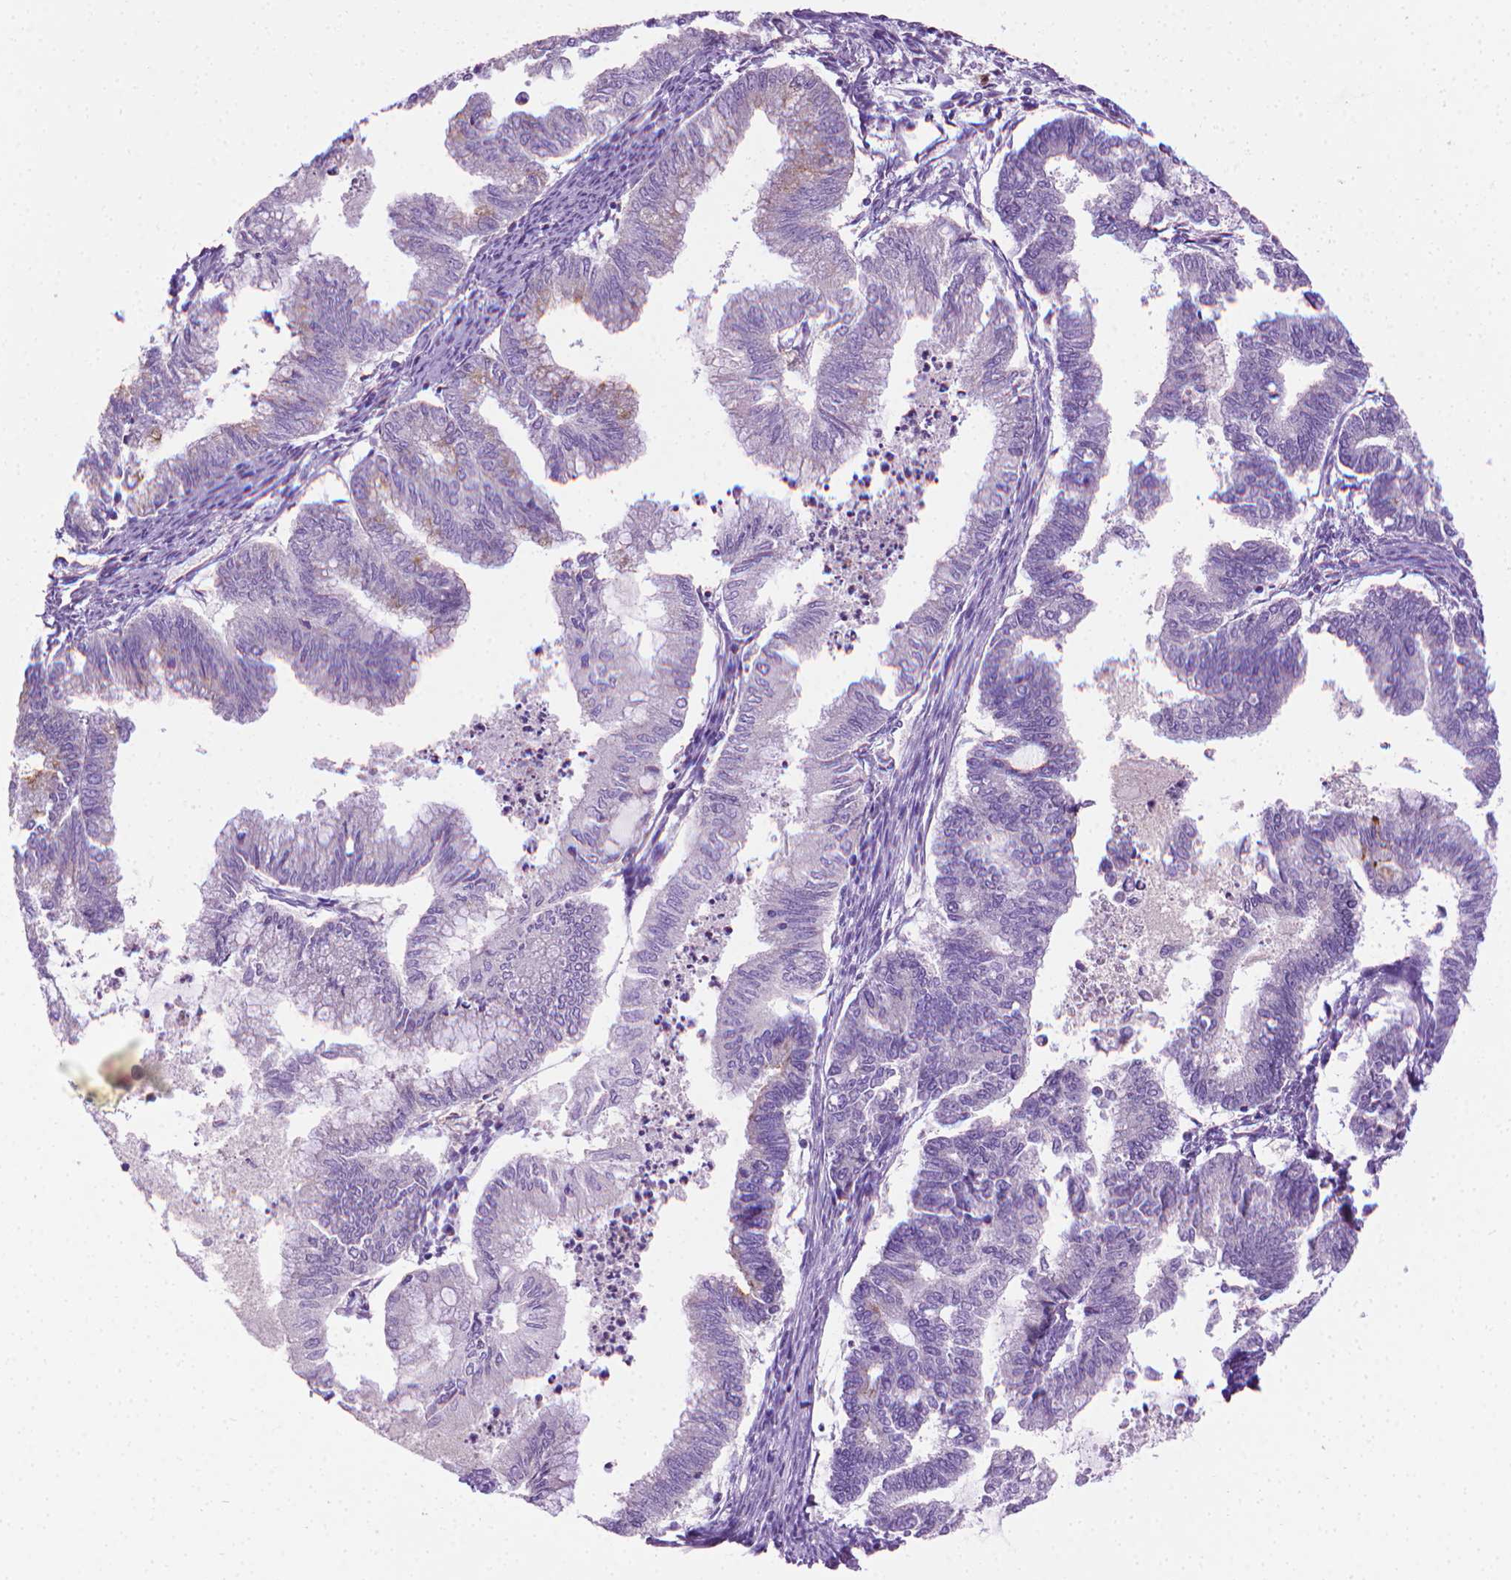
{"staining": {"intensity": "negative", "quantity": "none", "location": "none"}, "tissue": "endometrial cancer", "cell_type": "Tumor cells", "image_type": "cancer", "snomed": [{"axis": "morphology", "description": "Adenocarcinoma, NOS"}, {"axis": "topography", "description": "Endometrium"}], "caption": "A histopathology image of human endometrial cancer (adenocarcinoma) is negative for staining in tumor cells.", "gene": "SLC51B", "patient": {"sex": "female", "age": 79}}